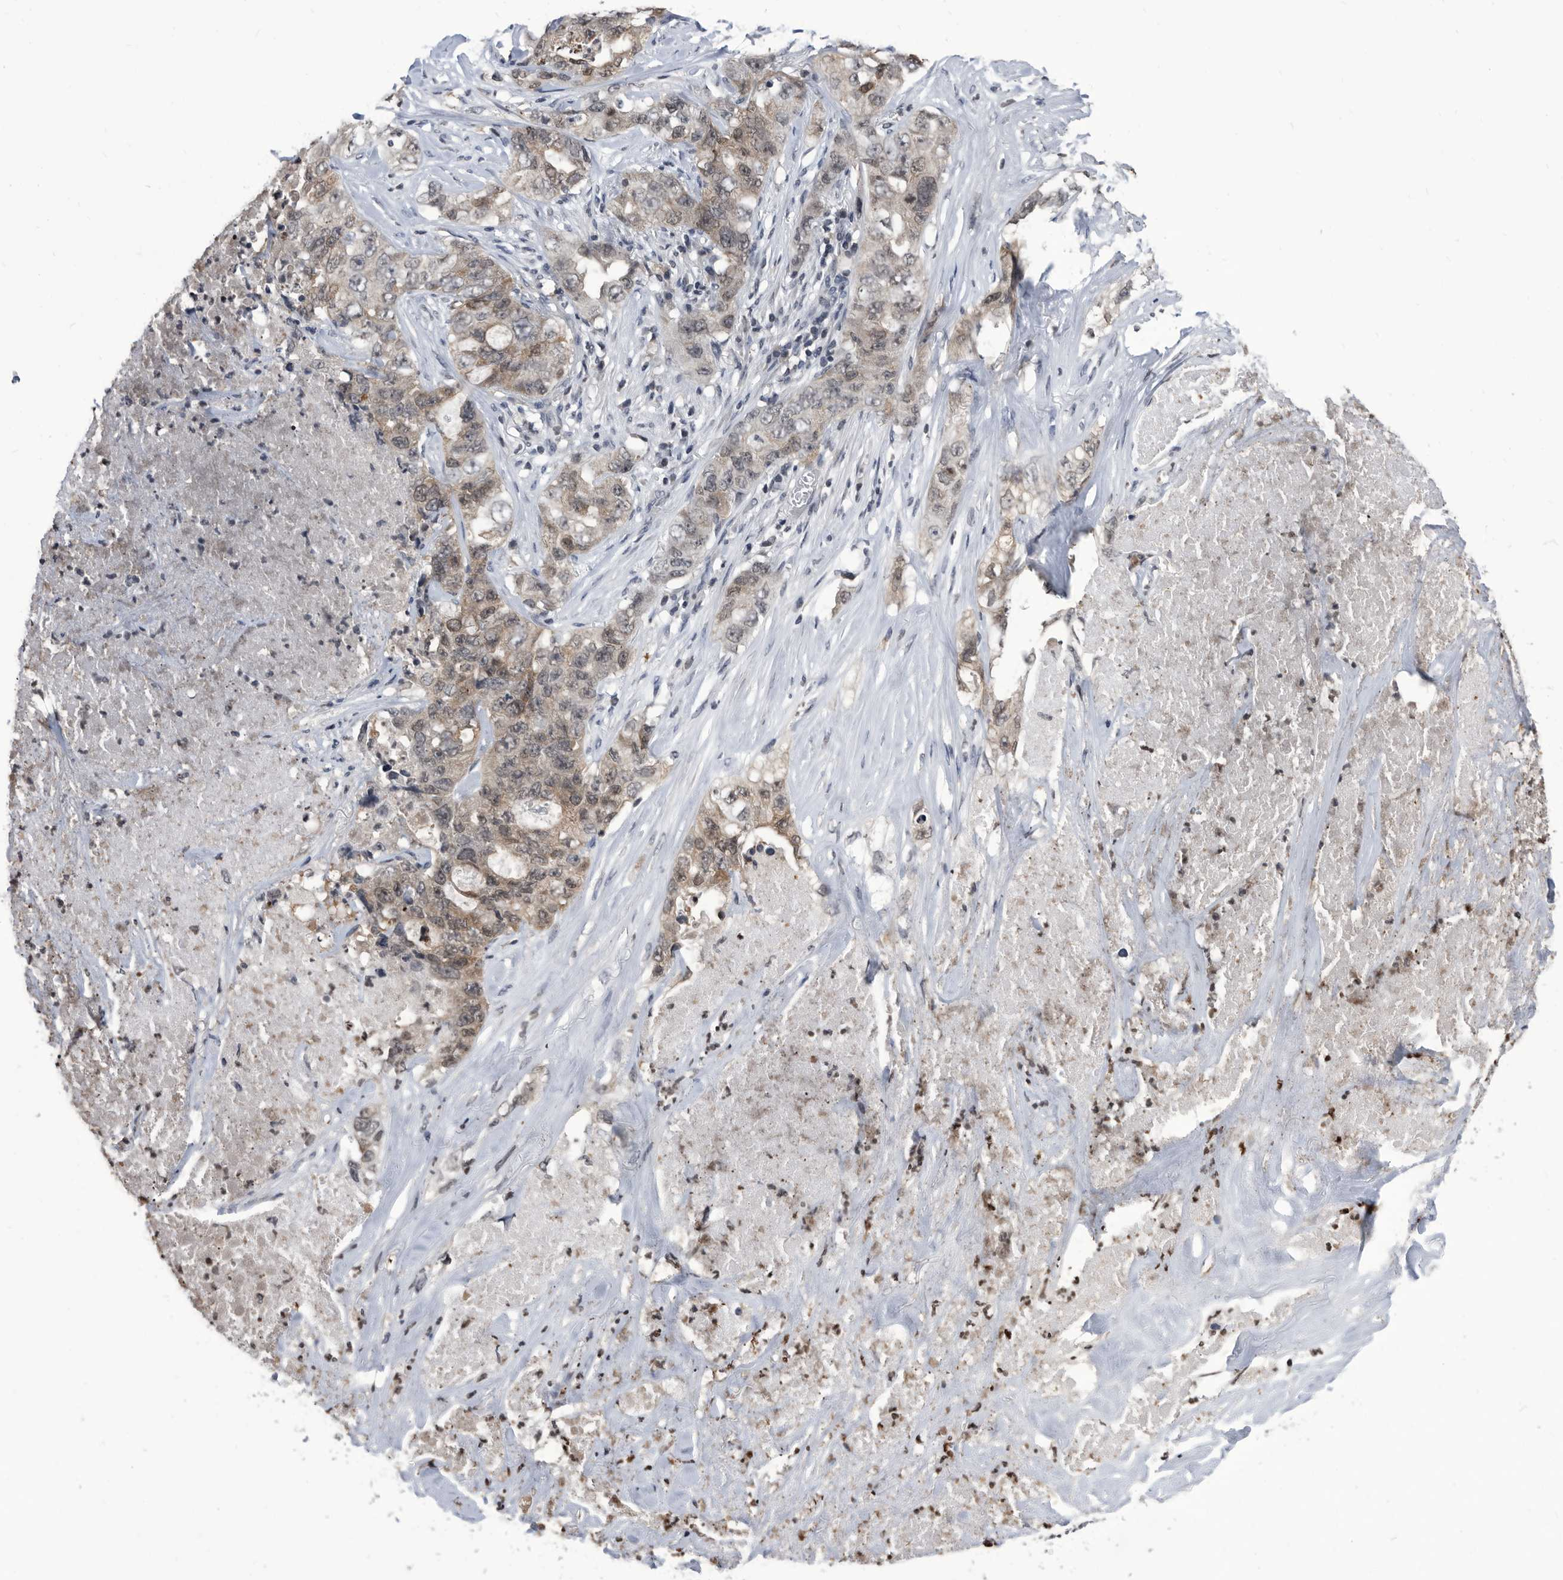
{"staining": {"intensity": "moderate", "quantity": ">75%", "location": "cytoplasmic/membranous,nuclear"}, "tissue": "lung cancer", "cell_type": "Tumor cells", "image_type": "cancer", "snomed": [{"axis": "morphology", "description": "Adenocarcinoma, NOS"}, {"axis": "topography", "description": "Lung"}], "caption": "An image of human lung cancer stained for a protein demonstrates moderate cytoplasmic/membranous and nuclear brown staining in tumor cells. The staining is performed using DAB brown chromogen to label protein expression. The nuclei are counter-stained blue using hematoxylin.", "gene": "TSTD1", "patient": {"sex": "female", "age": 51}}